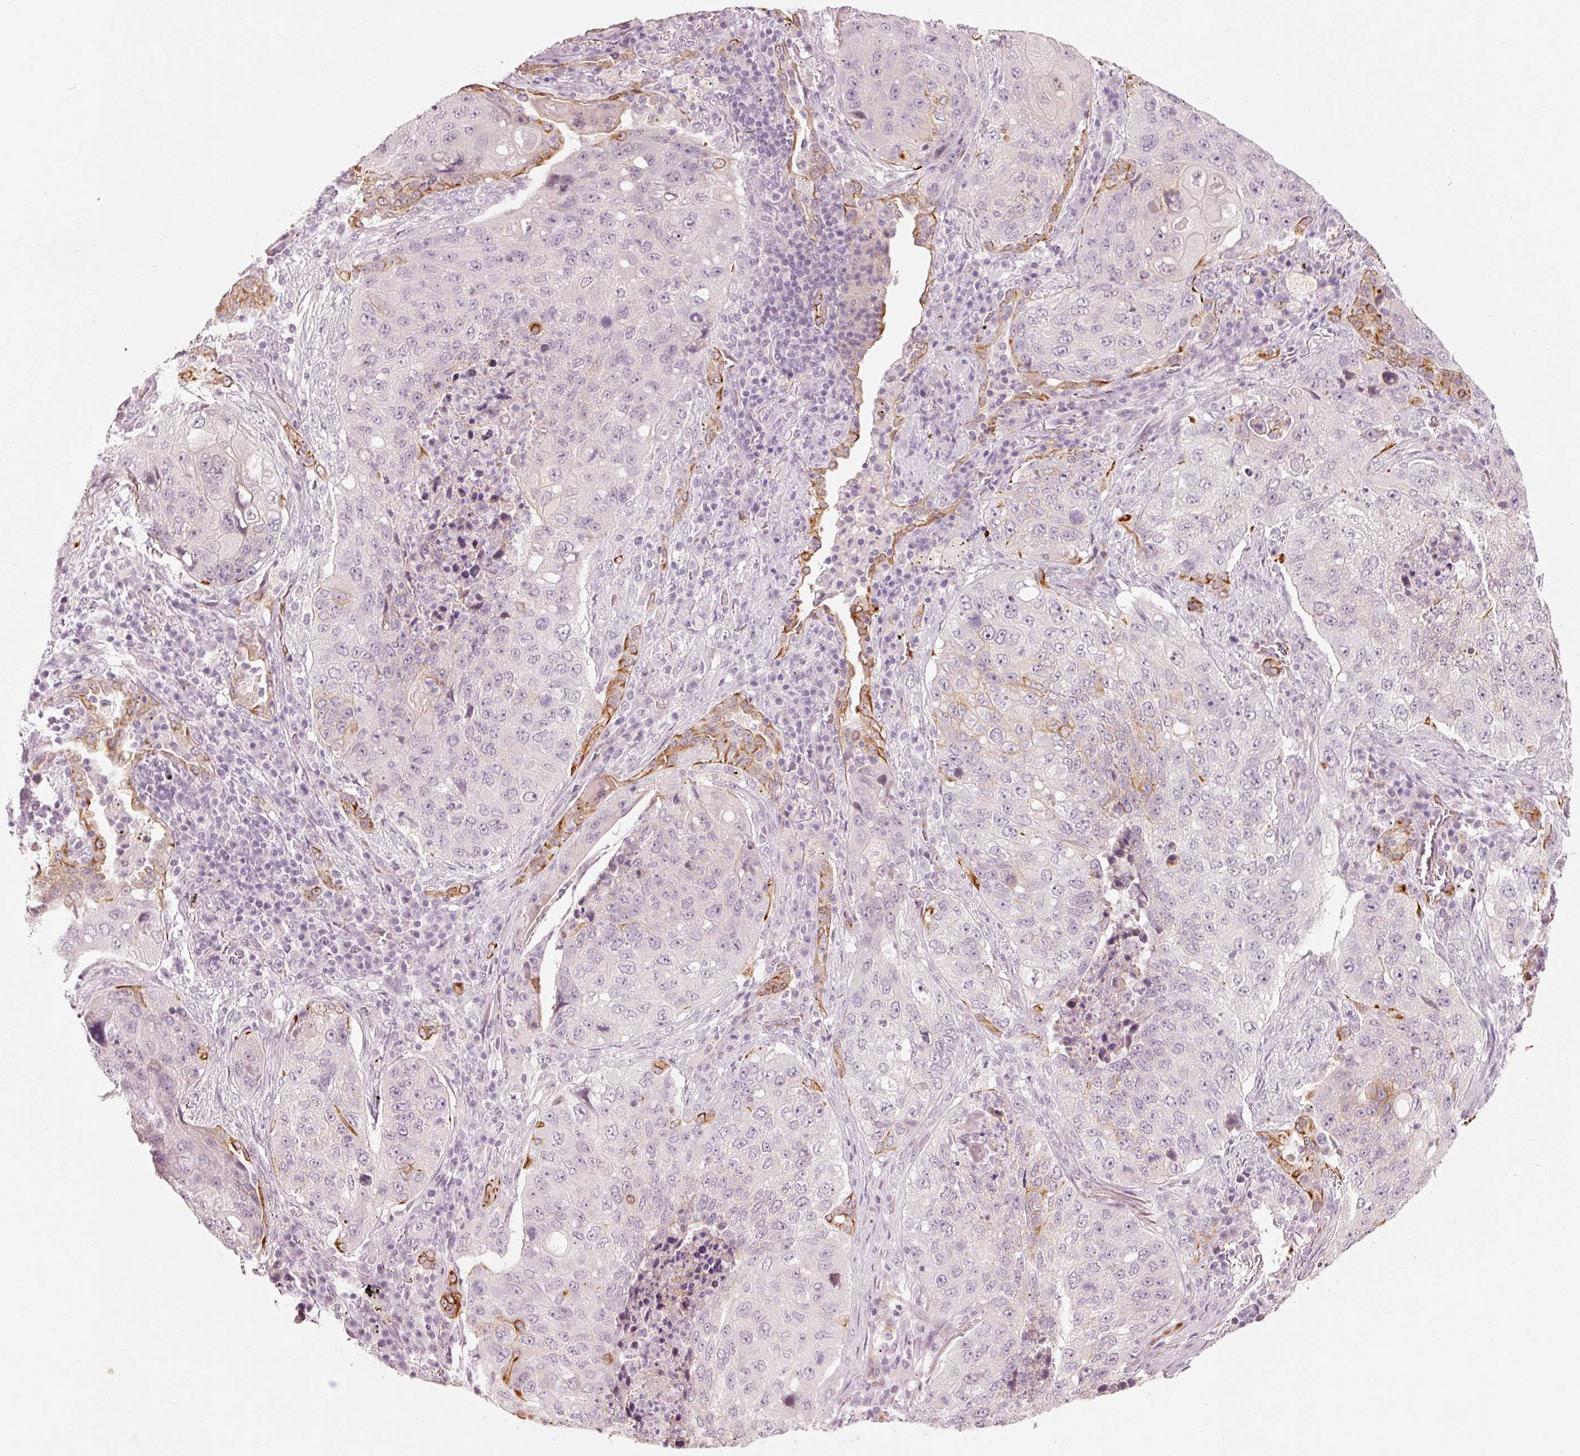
{"staining": {"intensity": "negative", "quantity": "none", "location": "none"}, "tissue": "lung cancer", "cell_type": "Tumor cells", "image_type": "cancer", "snomed": [{"axis": "morphology", "description": "Squamous cell carcinoma, NOS"}, {"axis": "topography", "description": "Lung"}], "caption": "High power microscopy histopathology image of an immunohistochemistry photomicrograph of lung squamous cell carcinoma, revealing no significant staining in tumor cells.", "gene": "TRIM73", "patient": {"sex": "female", "age": 63}}